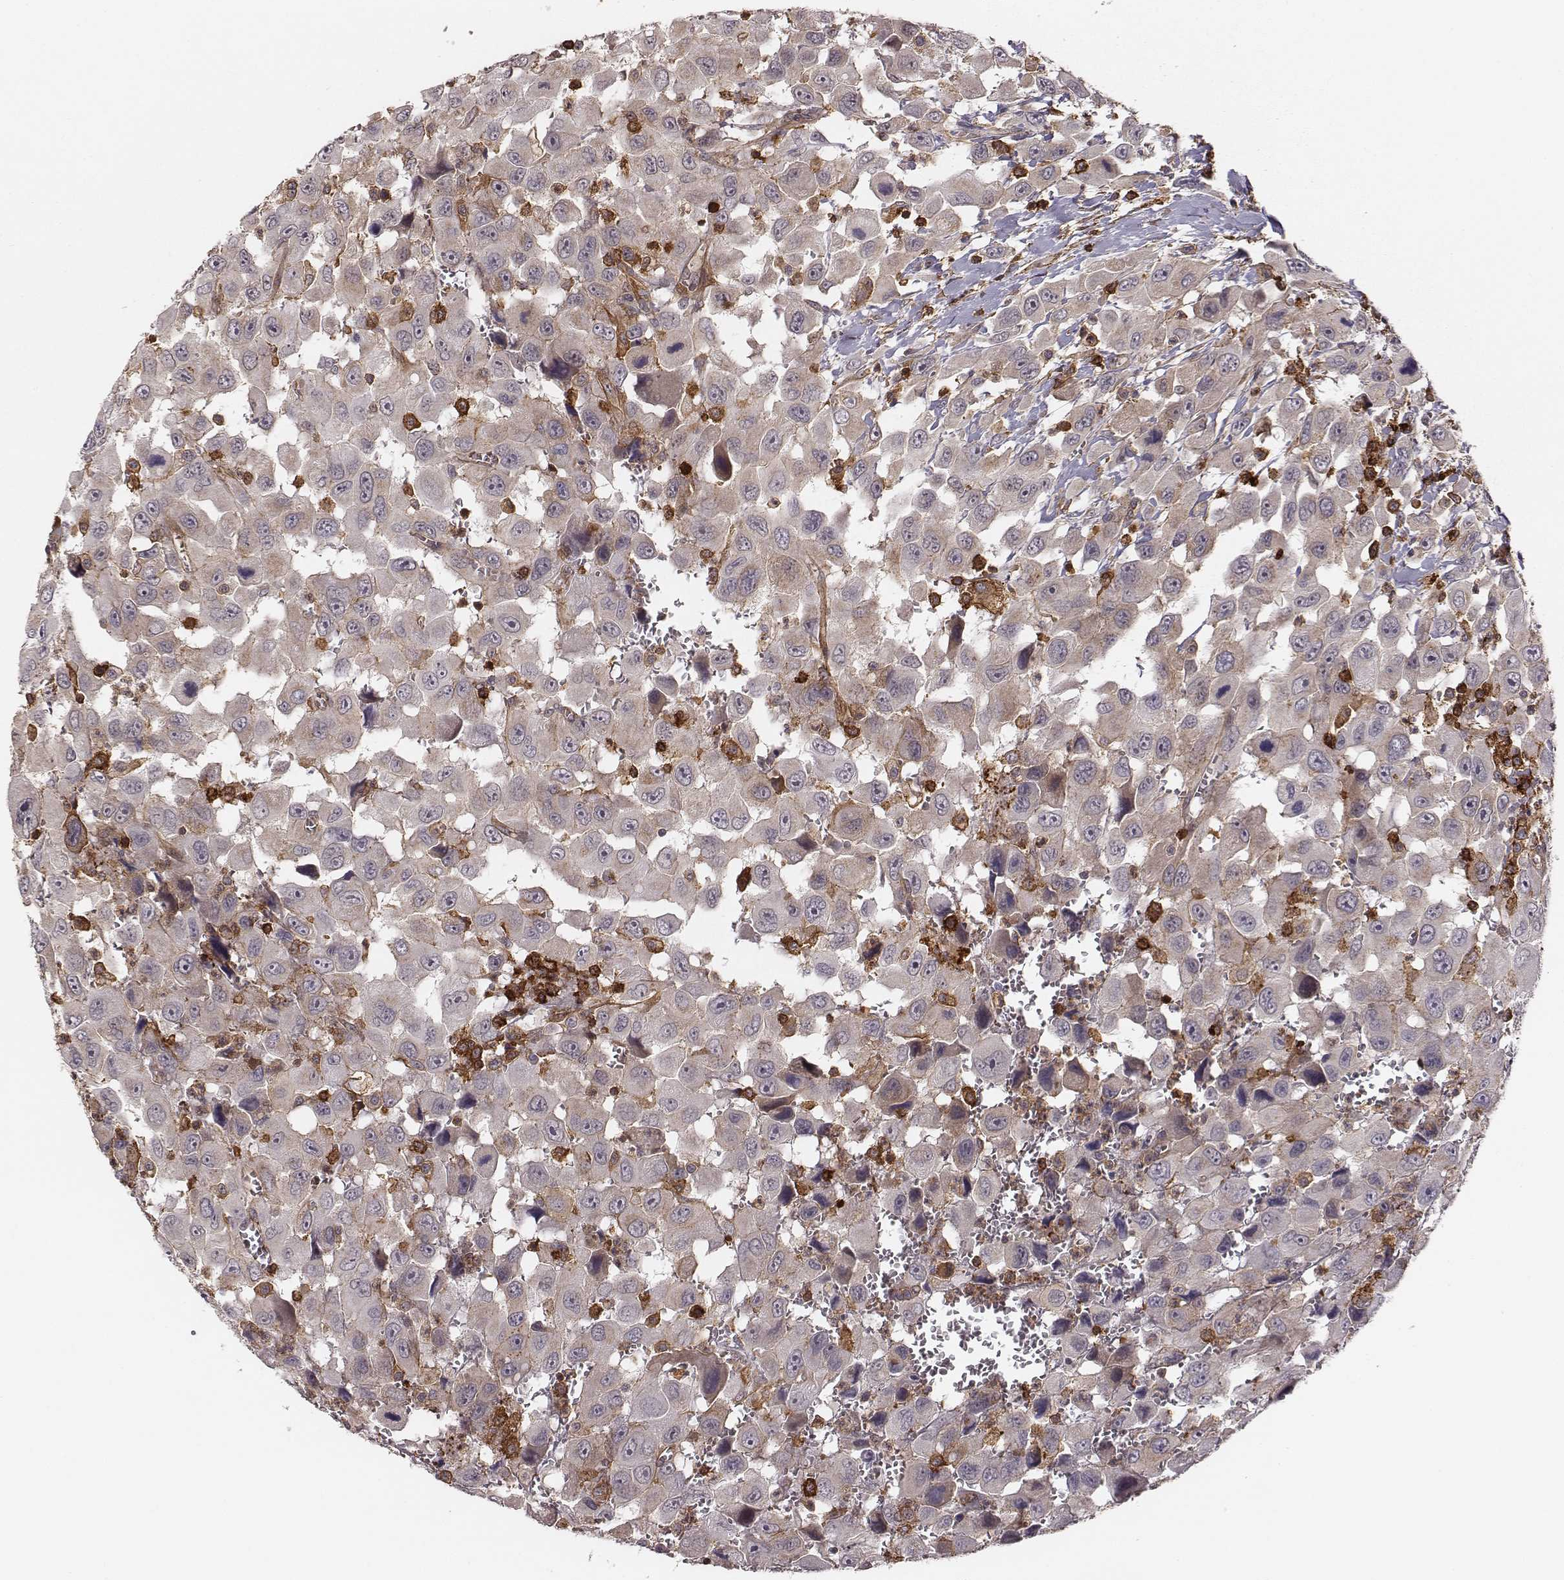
{"staining": {"intensity": "negative", "quantity": "none", "location": "none"}, "tissue": "head and neck cancer", "cell_type": "Tumor cells", "image_type": "cancer", "snomed": [{"axis": "morphology", "description": "Squamous cell carcinoma, NOS"}, {"axis": "morphology", "description": "Squamous cell carcinoma, metastatic, NOS"}, {"axis": "topography", "description": "Oral tissue"}, {"axis": "topography", "description": "Head-Neck"}], "caption": "A photomicrograph of human head and neck cancer is negative for staining in tumor cells.", "gene": "ZYX", "patient": {"sex": "female", "age": 85}}